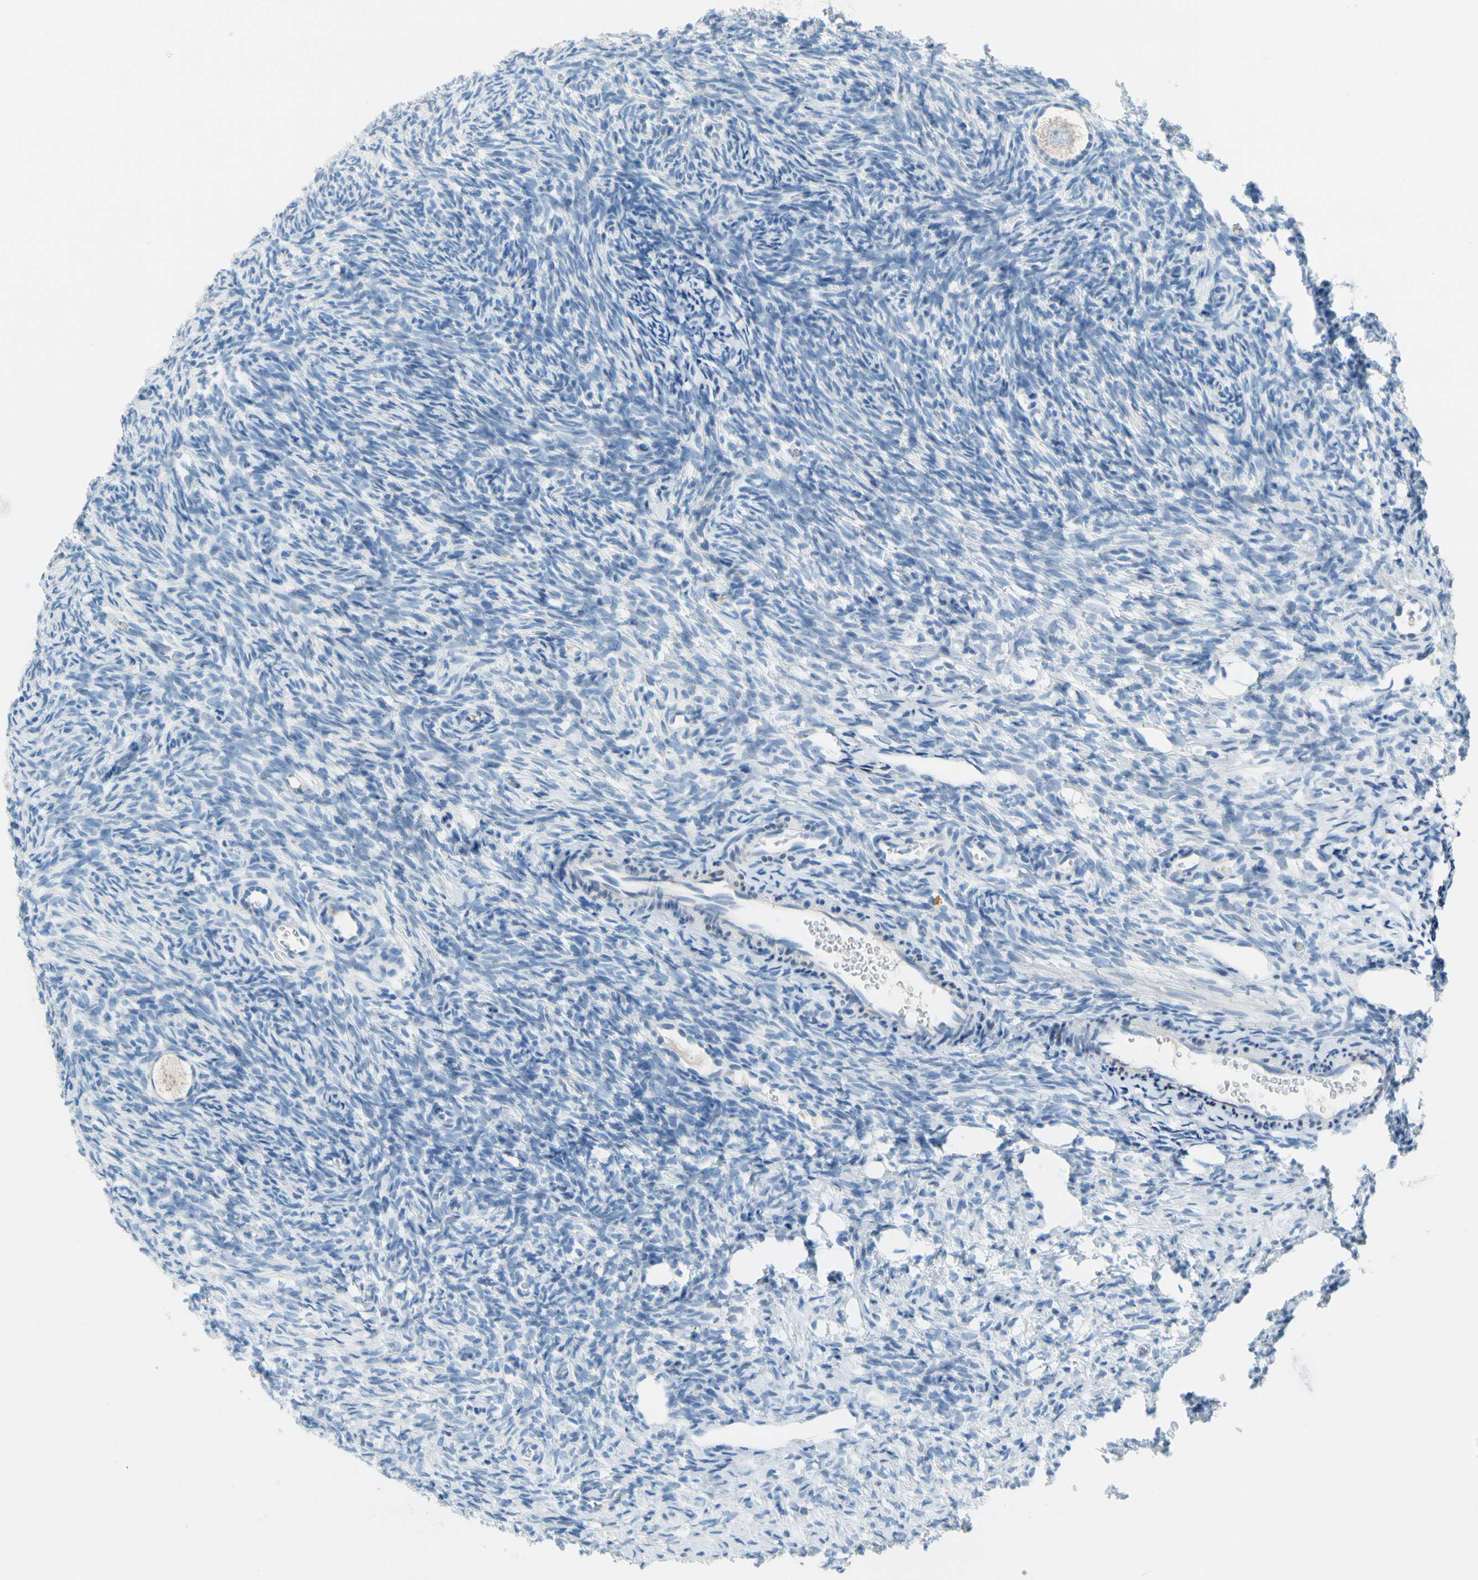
{"staining": {"intensity": "strong", "quantity": "25%-75%", "location": "cytoplasmic/membranous"}, "tissue": "ovary", "cell_type": "Follicle cells", "image_type": "normal", "snomed": [{"axis": "morphology", "description": "Normal tissue, NOS"}, {"axis": "topography", "description": "Ovary"}], "caption": "Protein expression analysis of benign ovary exhibits strong cytoplasmic/membranous positivity in approximately 25%-75% of follicle cells.", "gene": "TACC3", "patient": {"sex": "female", "age": 35}}